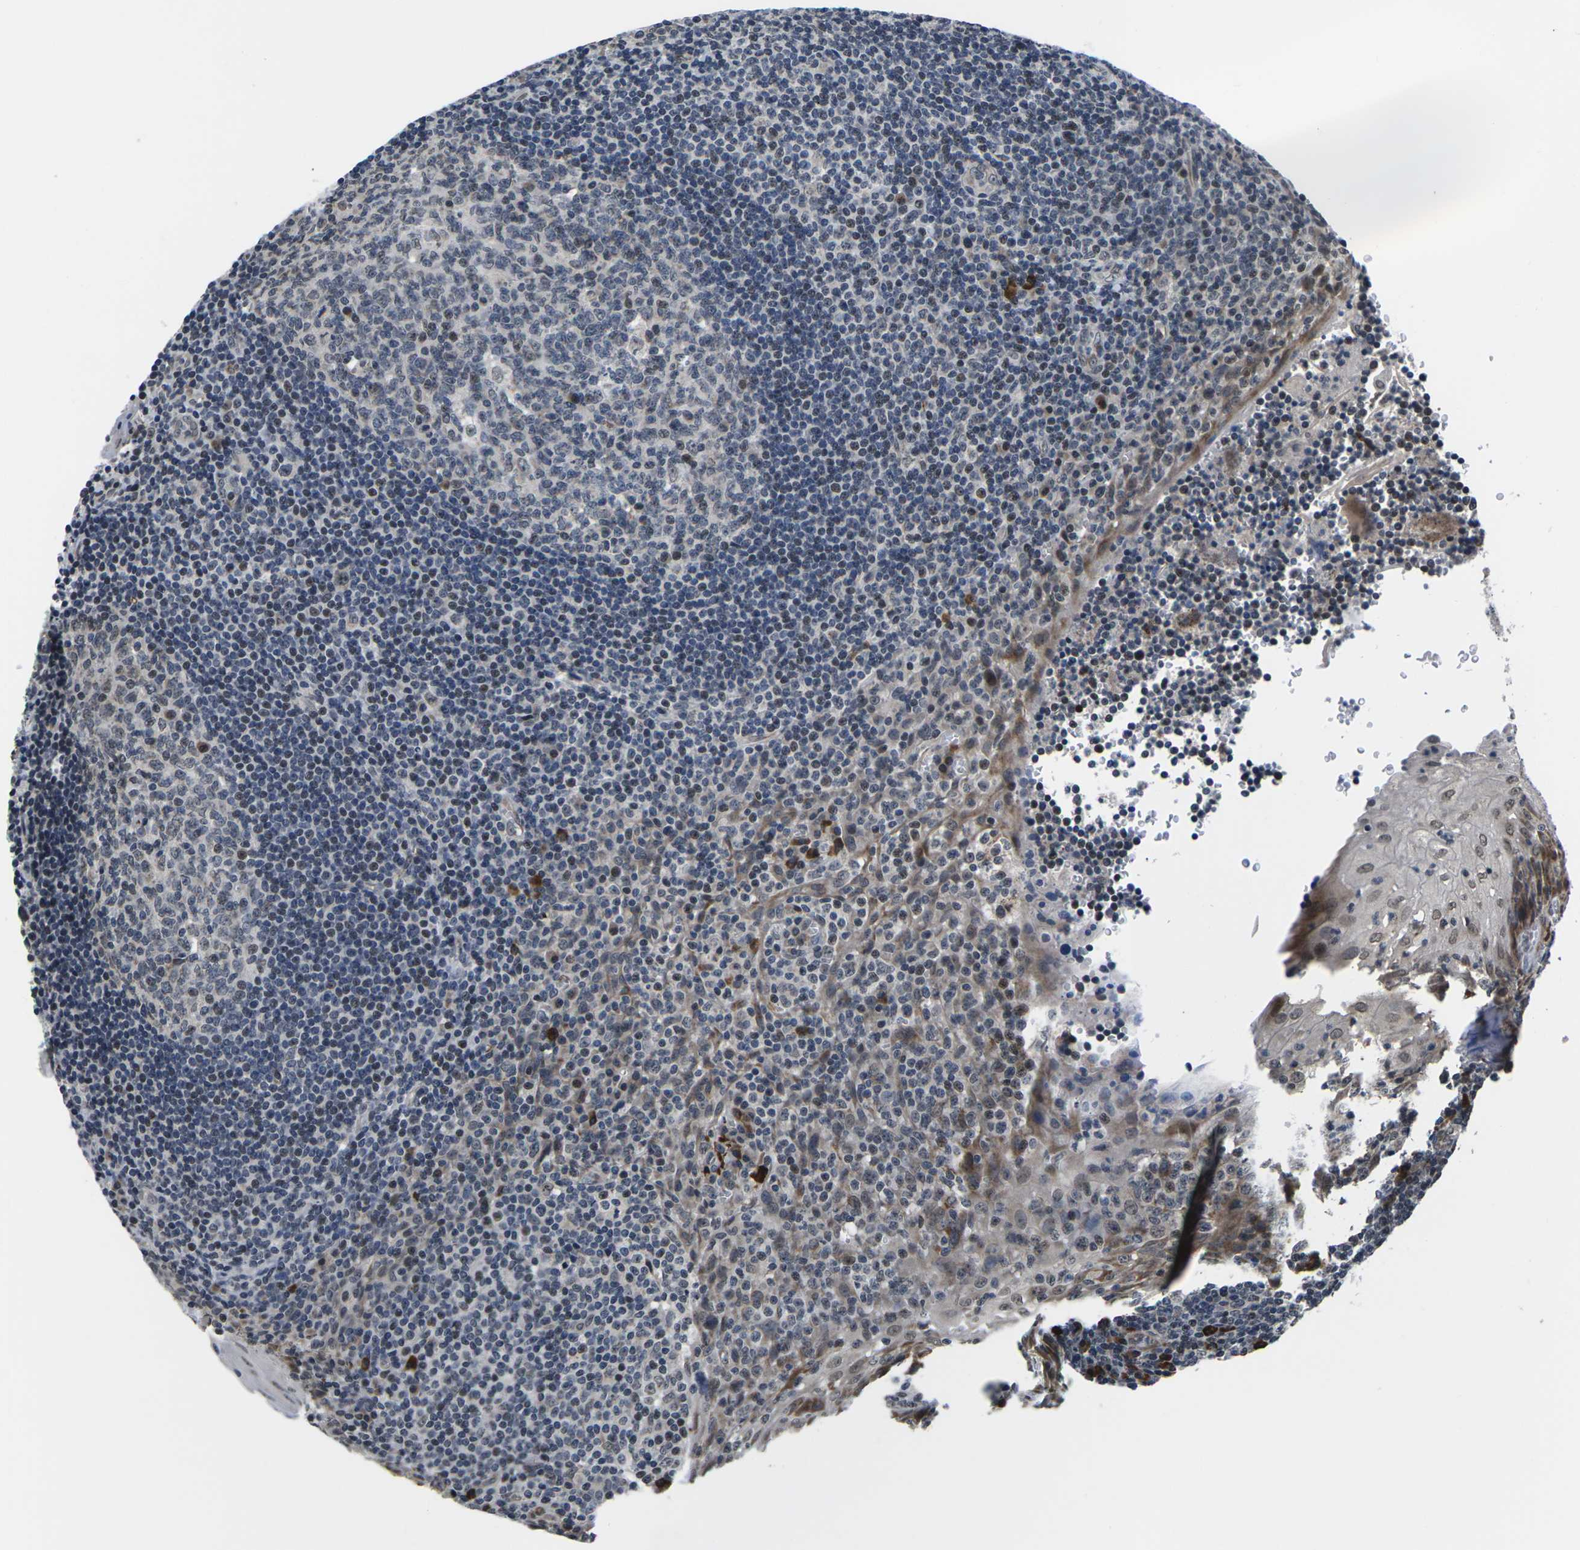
{"staining": {"intensity": "weak", "quantity": "<25%", "location": "nuclear"}, "tissue": "tonsil", "cell_type": "Germinal center cells", "image_type": "normal", "snomed": [{"axis": "morphology", "description": "Normal tissue, NOS"}, {"axis": "topography", "description": "Tonsil"}], "caption": "Immunohistochemistry (IHC) of unremarkable tonsil exhibits no expression in germinal center cells. (DAB IHC visualized using brightfield microscopy, high magnification).", "gene": "CCNE1", "patient": {"sex": "male", "age": 37}}